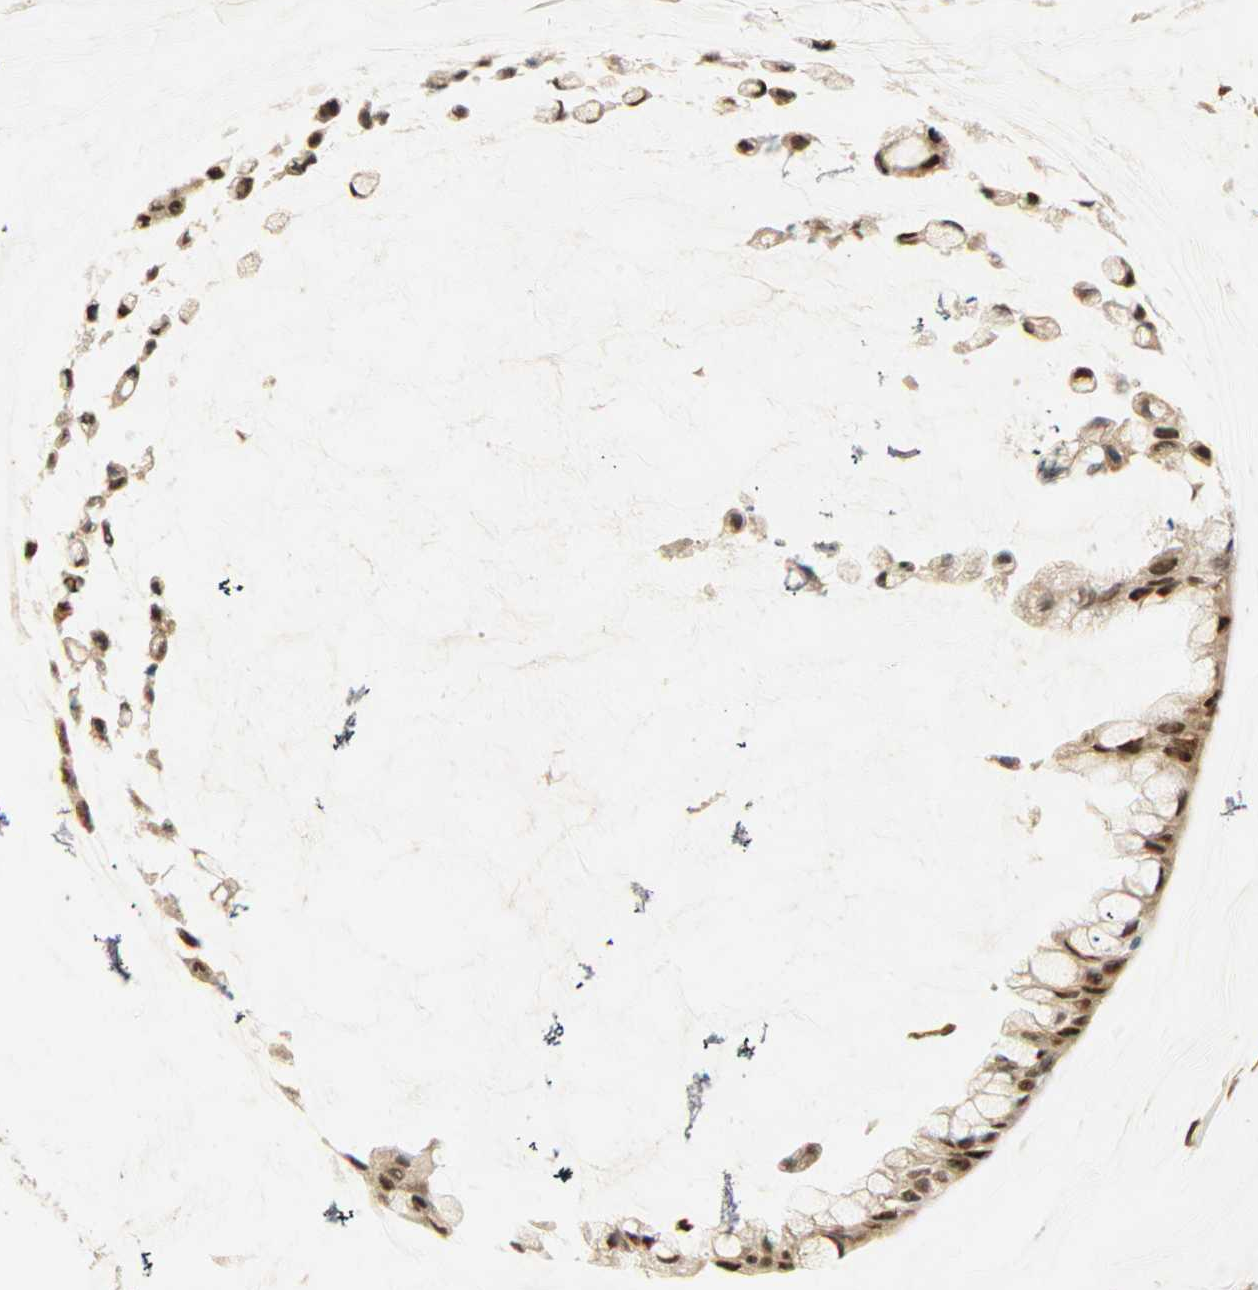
{"staining": {"intensity": "strong", "quantity": ">75%", "location": "cytoplasmic/membranous,nuclear"}, "tissue": "ovarian cancer", "cell_type": "Tumor cells", "image_type": "cancer", "snomed": [{"axis": "morphology", "description": "Cystadenocarcinoma, mucinous, NOS"}, {"axis": "topography", "description": "Ovary"}], "caption": "Strong cytoplasmic/membranous and nuclear staining is seen in about >75% of tumor cells in ovarian cancer. The staining is performed using DAB brown chromogen to label protein expression. The nuclei are counter-stained blue using hematoxylin.", "gene": "PNPLA6", "patient": {"sex": "female", "age": 39}}